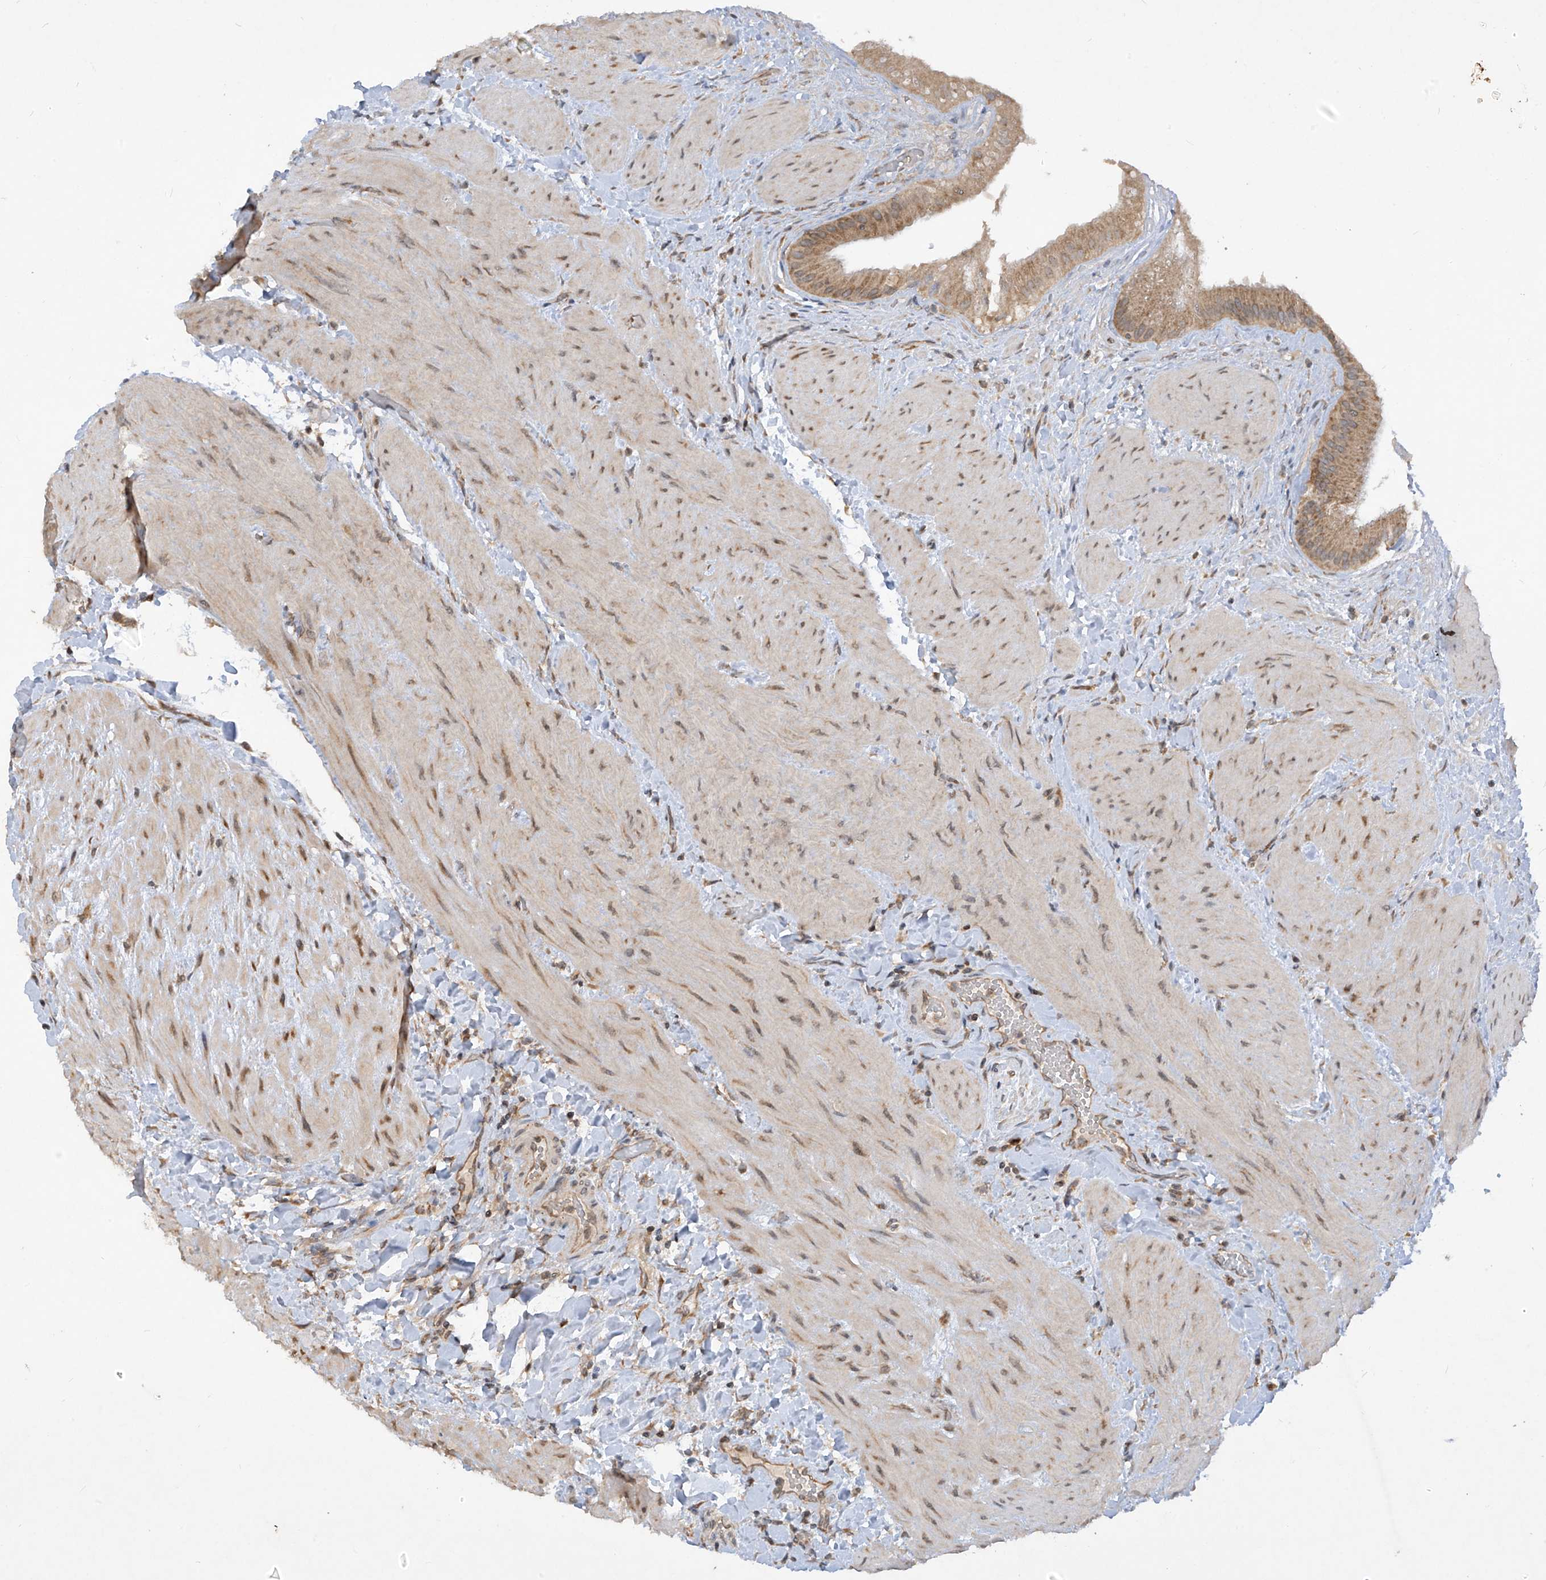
{"staining": {"intensity": "strong", "quantity": "25%-75%", "location": "cytoplasmic/membranous"}, "tissue": "gallbladder", "cell_type": "Glandular cells", "image_type": "normal", "snomed": [{"axis": "morphology", "description": "Normal tissue, NOS"}, {"axis": "topography", "description": "Gallbladder"}], "caption": "Immunohistochemistry of unremarkable human gallbladder reveals high levels of strong cytoplasmic/membranous positivity in about 25%-75% of glandular cells.", "gene": "RPL34", "patient": {"sex": "male", "age": 55}}